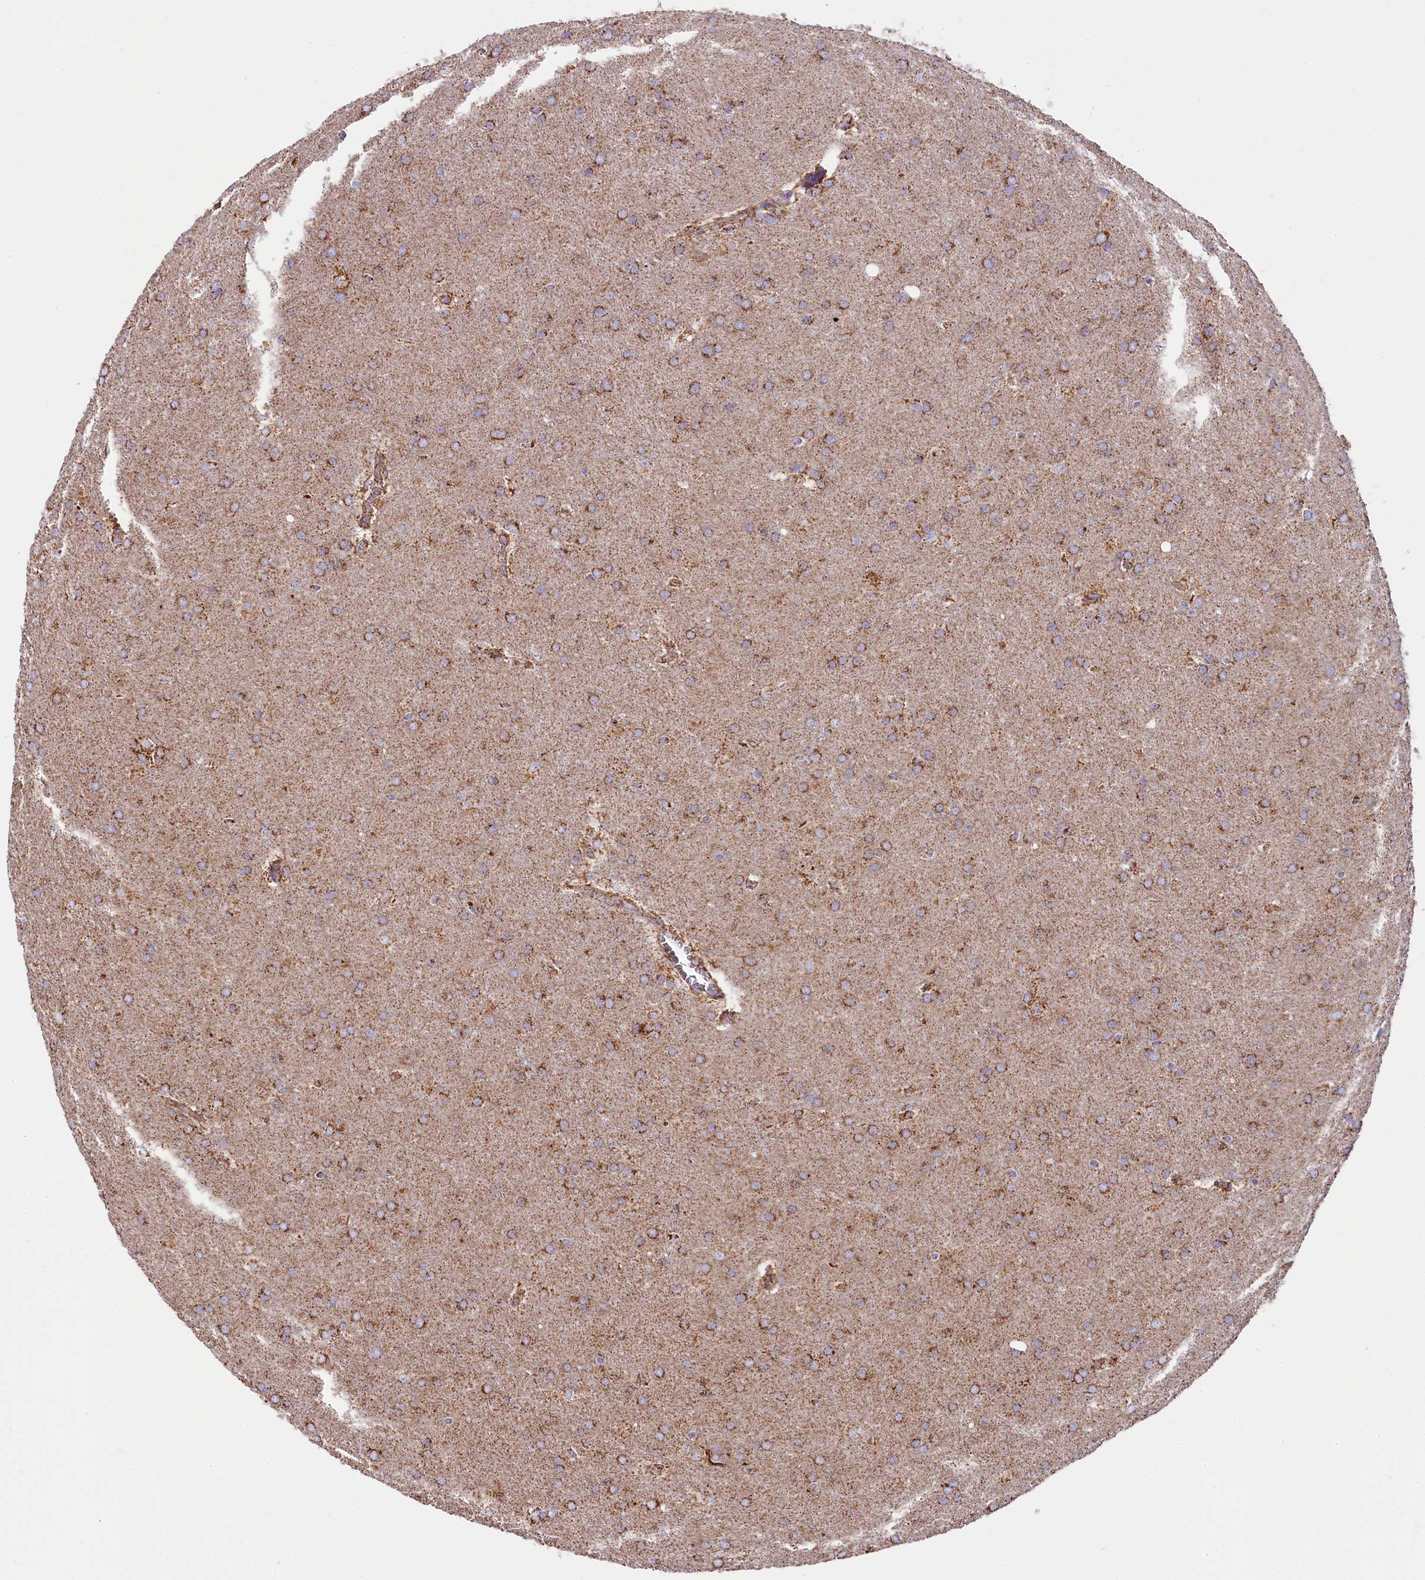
{"staining": {"intensity": "moderate", "quantity": ">75%", "location": "cytoplasmic/membranous"}, "tissue": "glioma", "cell_type": "Tumor cells", "image_type": "cancer", "snomed": [{"axis": "morphology", "description": "Glioma, malignant, Low grade"}, {"axis": "topography", "description": "Brain"}], "caption": "About >75% of tumor cells in glioma exhibit moderate cytoplasmic/membranous protein expression as visualized by brown immunohistochemical staining.", "gene": "NDUFA8", "patient": {"sex": "female", "age": 32}}